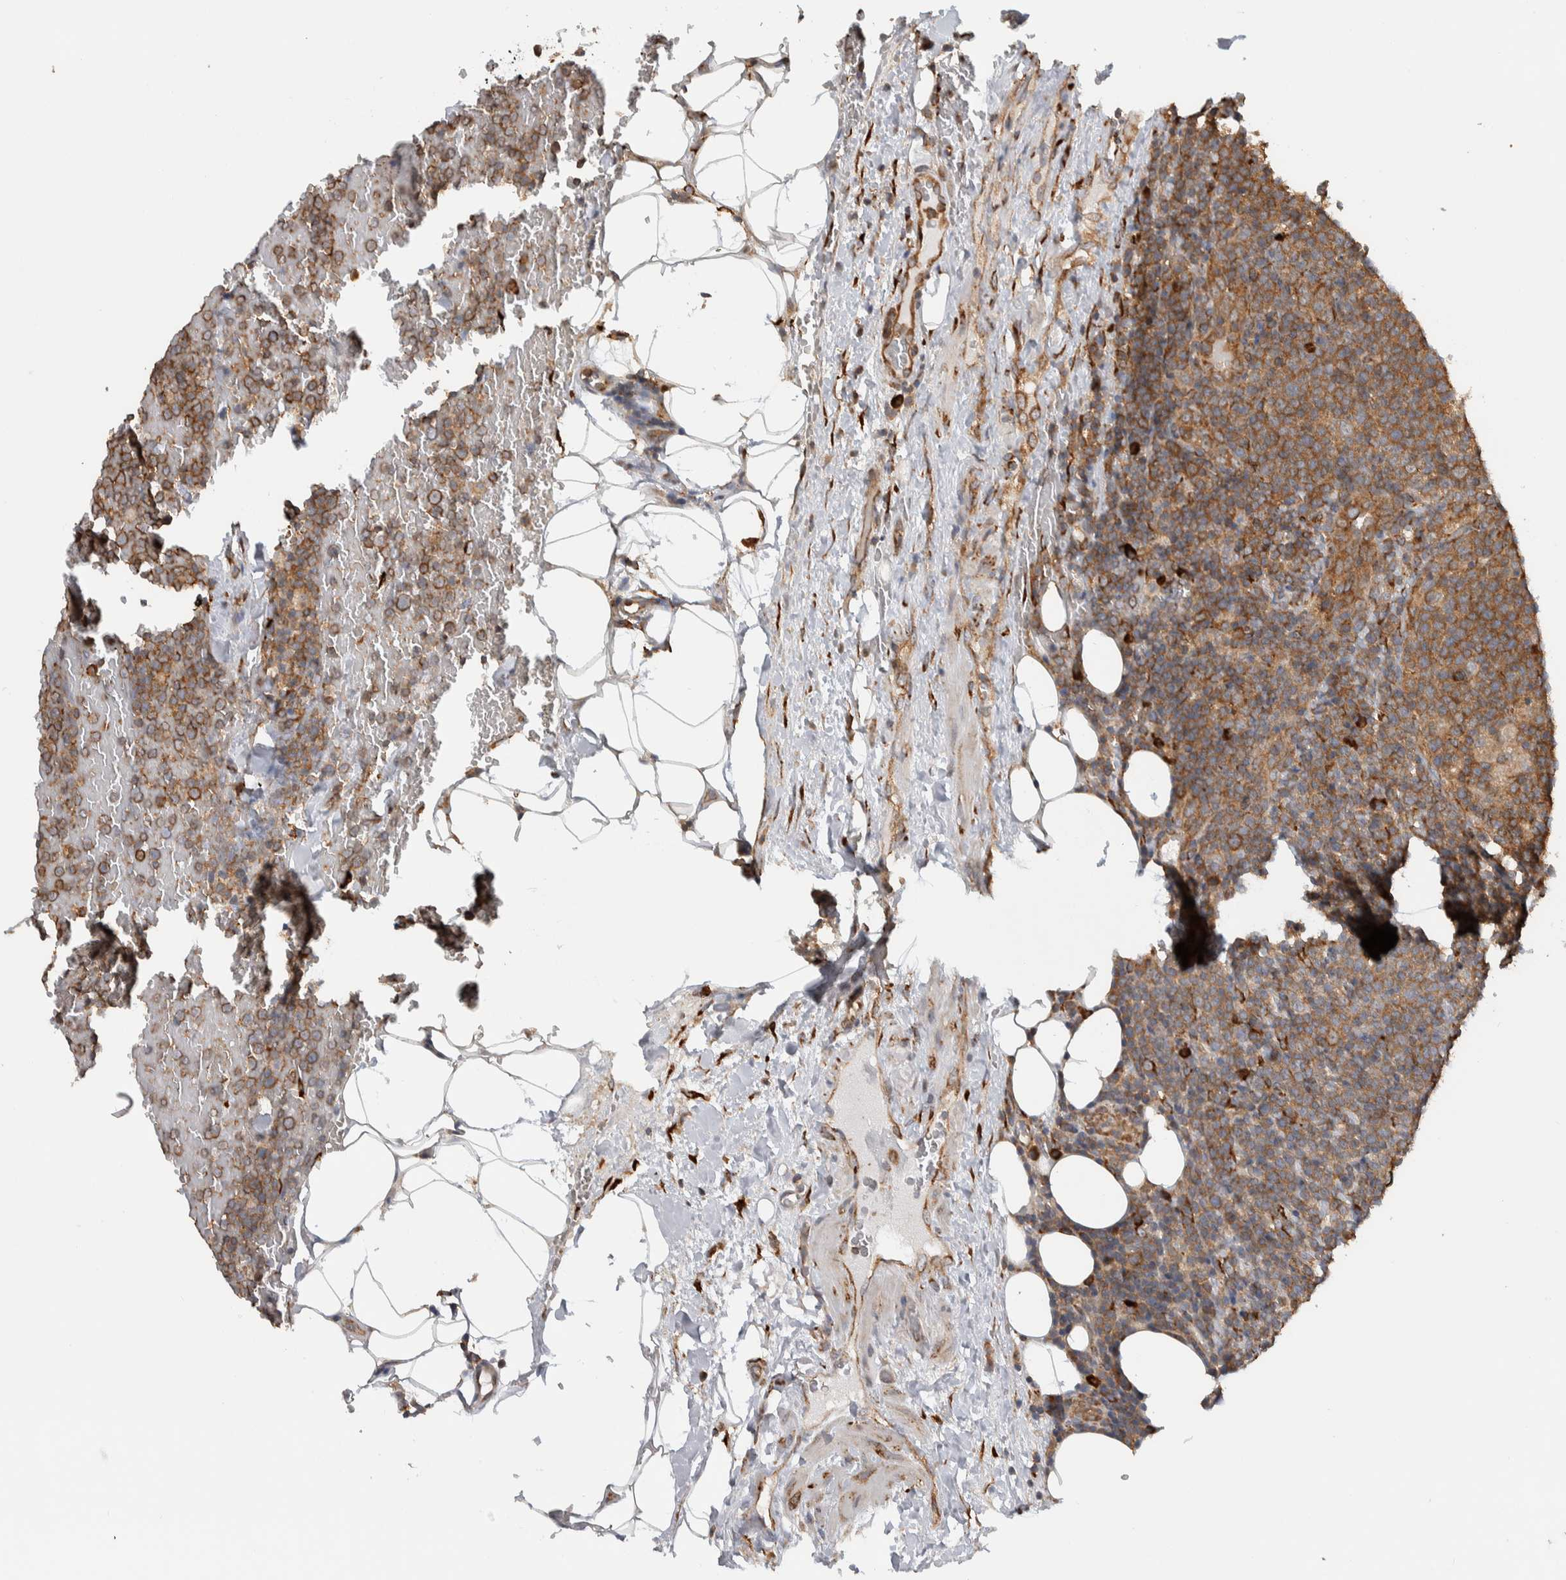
{"staining": {"intensity": "moderate", "quantity": ">75%", "location": "cytoplasmic/membranous"}, "tissue": "lymphoma", "cell_type": "Tumor cells", "image_type": "cancer", "snomed": [{"axis": "morphology", "description": "Malignant lymphoma, non-Hodgkin's type, High grade"}, {"axis": "topography", "description": "Lymph node"}], "caption": "Protein staining of high-grade malignant lymphoma, non-Hodgkin's type tissue demonstrates moderate cytoplasmic/membranous staining in about >75% of tumor cells.", "gene": "EIF3H", "patient": {"sex": "male", "age": 61}}